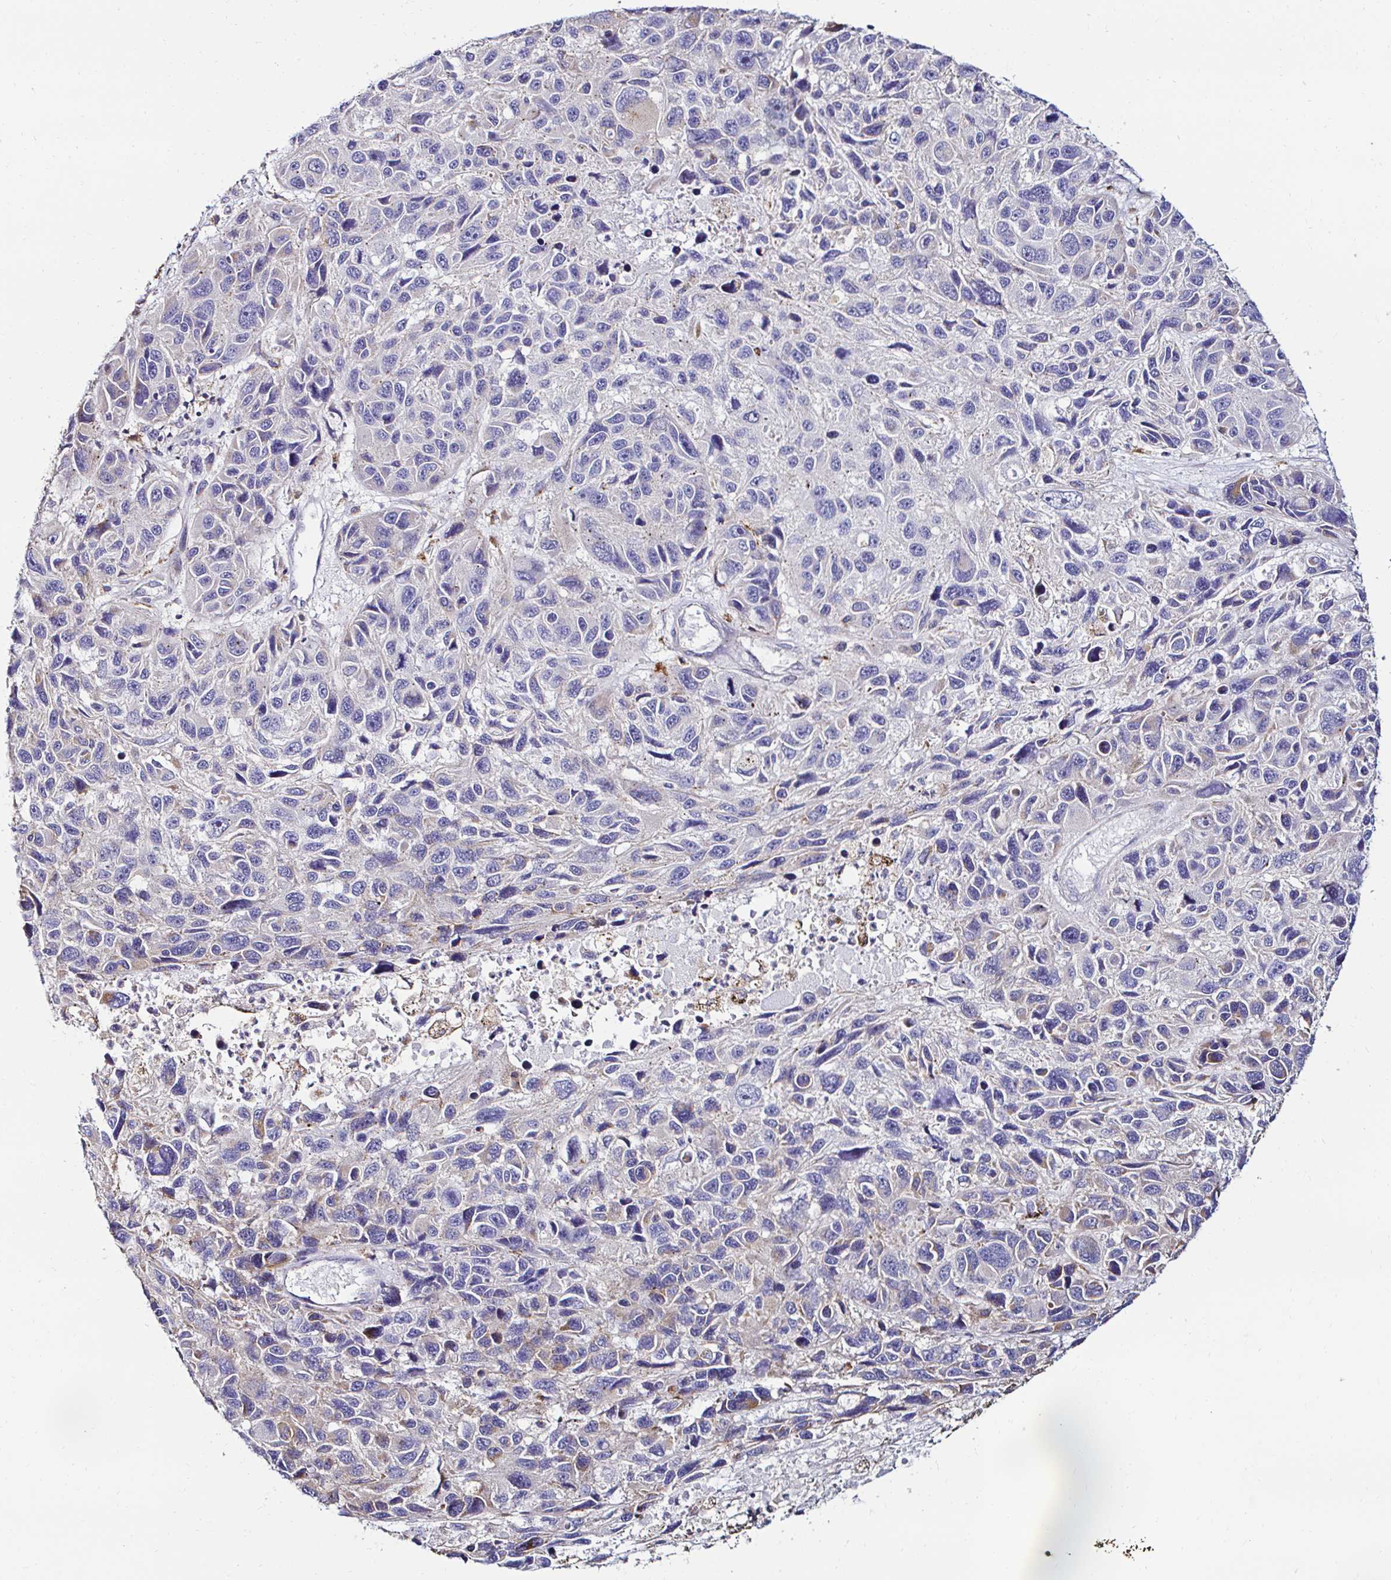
{"staining": {"intensity": "weak", "quantity": "<25%", "location": "cytoplasmic/membranous"}, "tissue": "melanoma", "cell_type": "Tumor cells", "image_type": "cancer", "snomed": [{"axis": "morphology", "description": "Malignant melanoma, NOS"}, {"axis": "topography", "description": "Skin"}], "caption": "Immunohistochemistry histopathology image of human malignant melanoma stained for a protein (brown), which exhibits no staining in tumor cells.", "gene": "GALNS", "patient": {"sex": "male", "age": 53}}